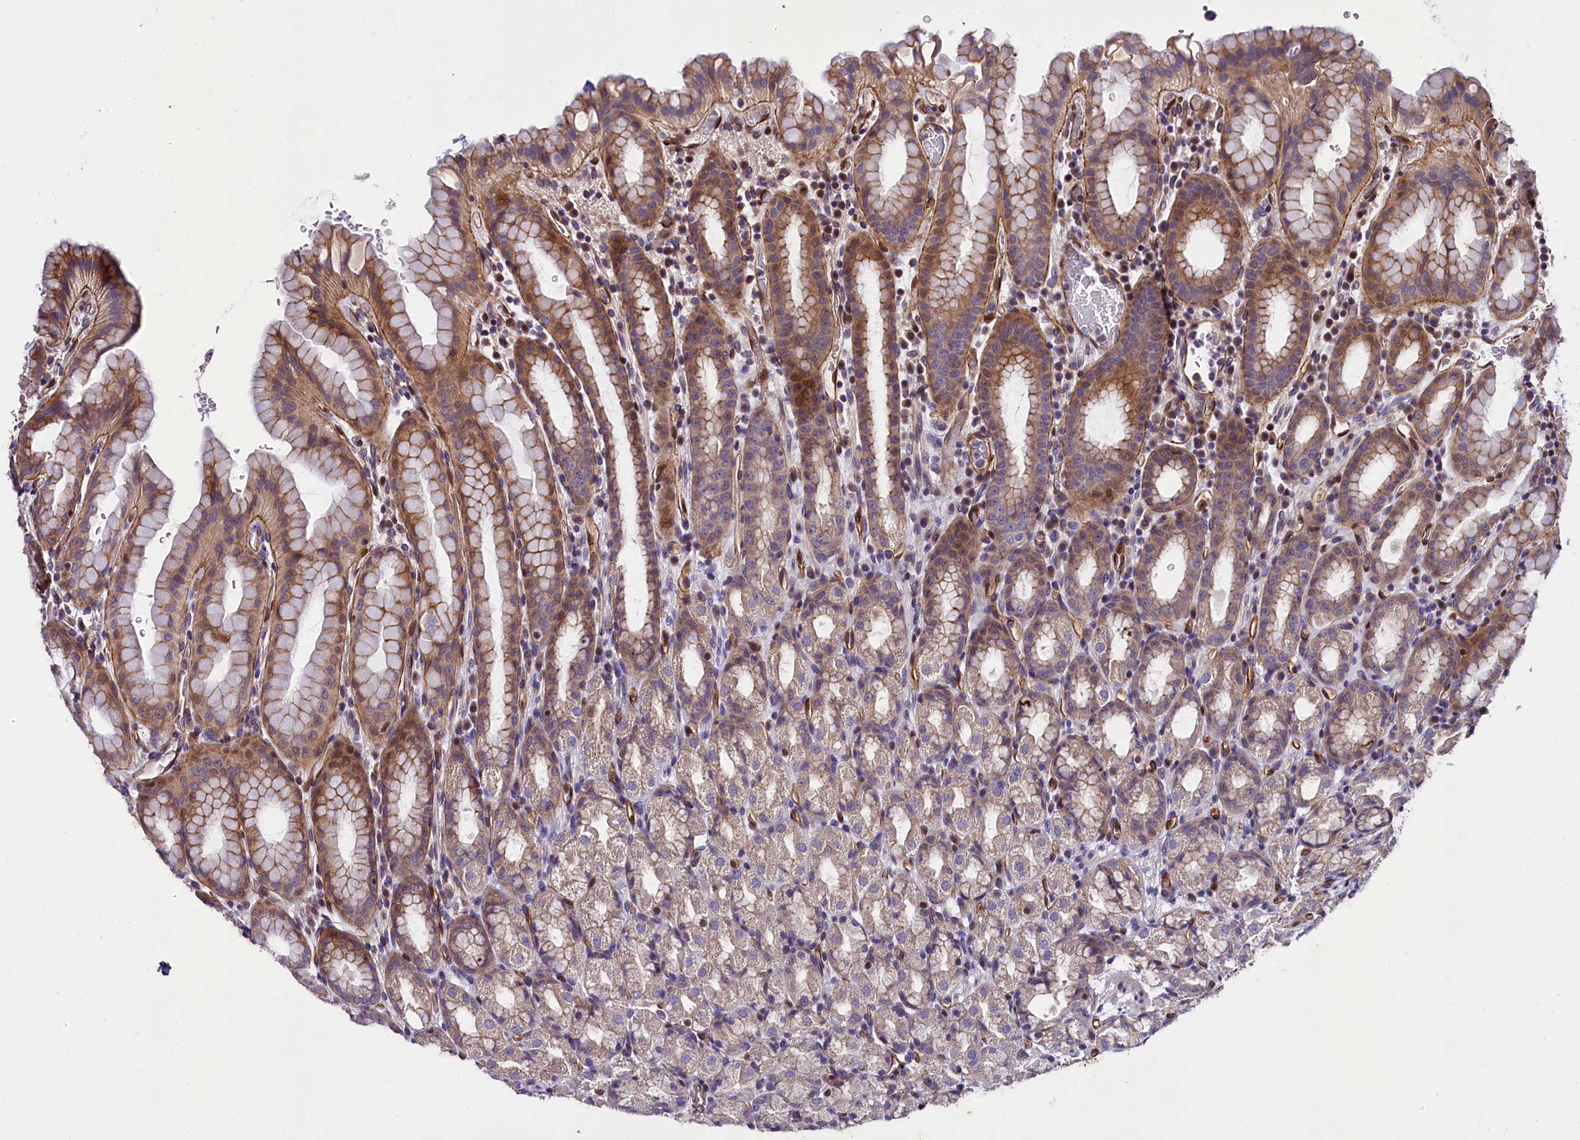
{"staining": {"intensity": "moderate", "quantity": "<25%", "location": "cytoplasmic/membranous,nuclear"}, "tissue": "stomach", "cell_type": "Glandular cells", "image_type": "normal", "snomed": [{"axis": "morphology", "description": "Normal tissue, NOS"}, {"axis": "topography", "description": "Stomach, upper"}, {"axis": "topography", "description": "Stomach, lower"}, {"axis": "topography", "description": "Small intestine"}], "caption": "This image demonstrates IHC staining of benign stomach, with low moderate cytoplasmic/membranous,nuclear staining in approximately <25% of glandular cells.", "gene": "SP4", "patient": {"sex": "male", "age": 68}}